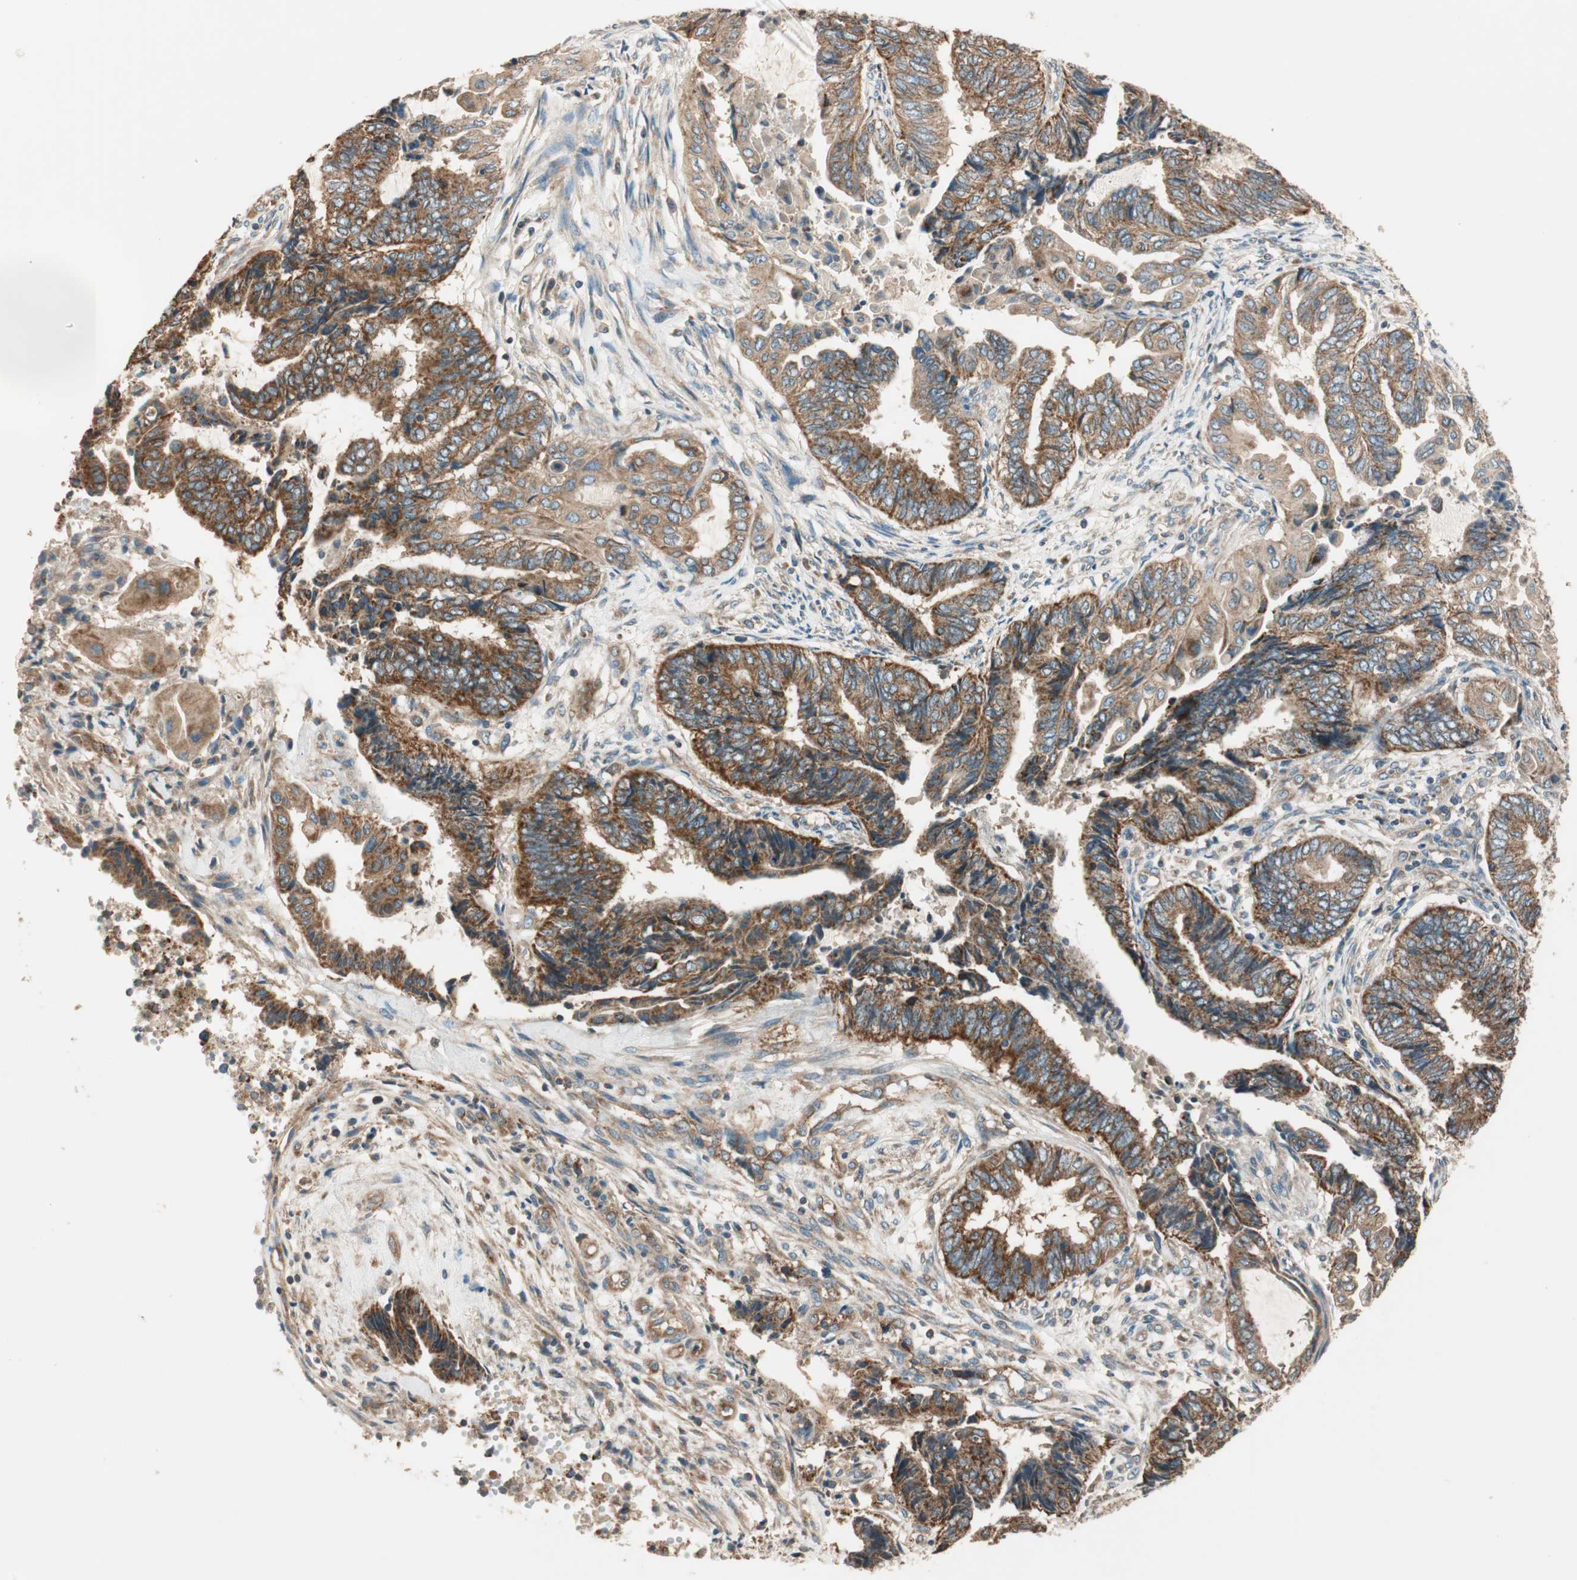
{"staining": {"intensity": "strong", "quantity": ">75%", "location": "cytoplasmic/membranous"}, "tissue": "endometrial cancer", "cell_type": "Tumor cells", "image_type": "cancer", "snomed": [{"axis": "morphology", "description": "Adenocarcinoma, NOS"}, {"axis": "topography", "description": "Uterus"}, {"axis": "topography", "description": "Endometrium"}], "caption": "Adenocarcinoma (endometrial) stained for a protein (brown) exhibits strong cytoplasmic/membranous positive expression in approximately >75% of tumor cells.", "gene": "CC2D1A", "patient": {"sex": "female", "age": 70}}